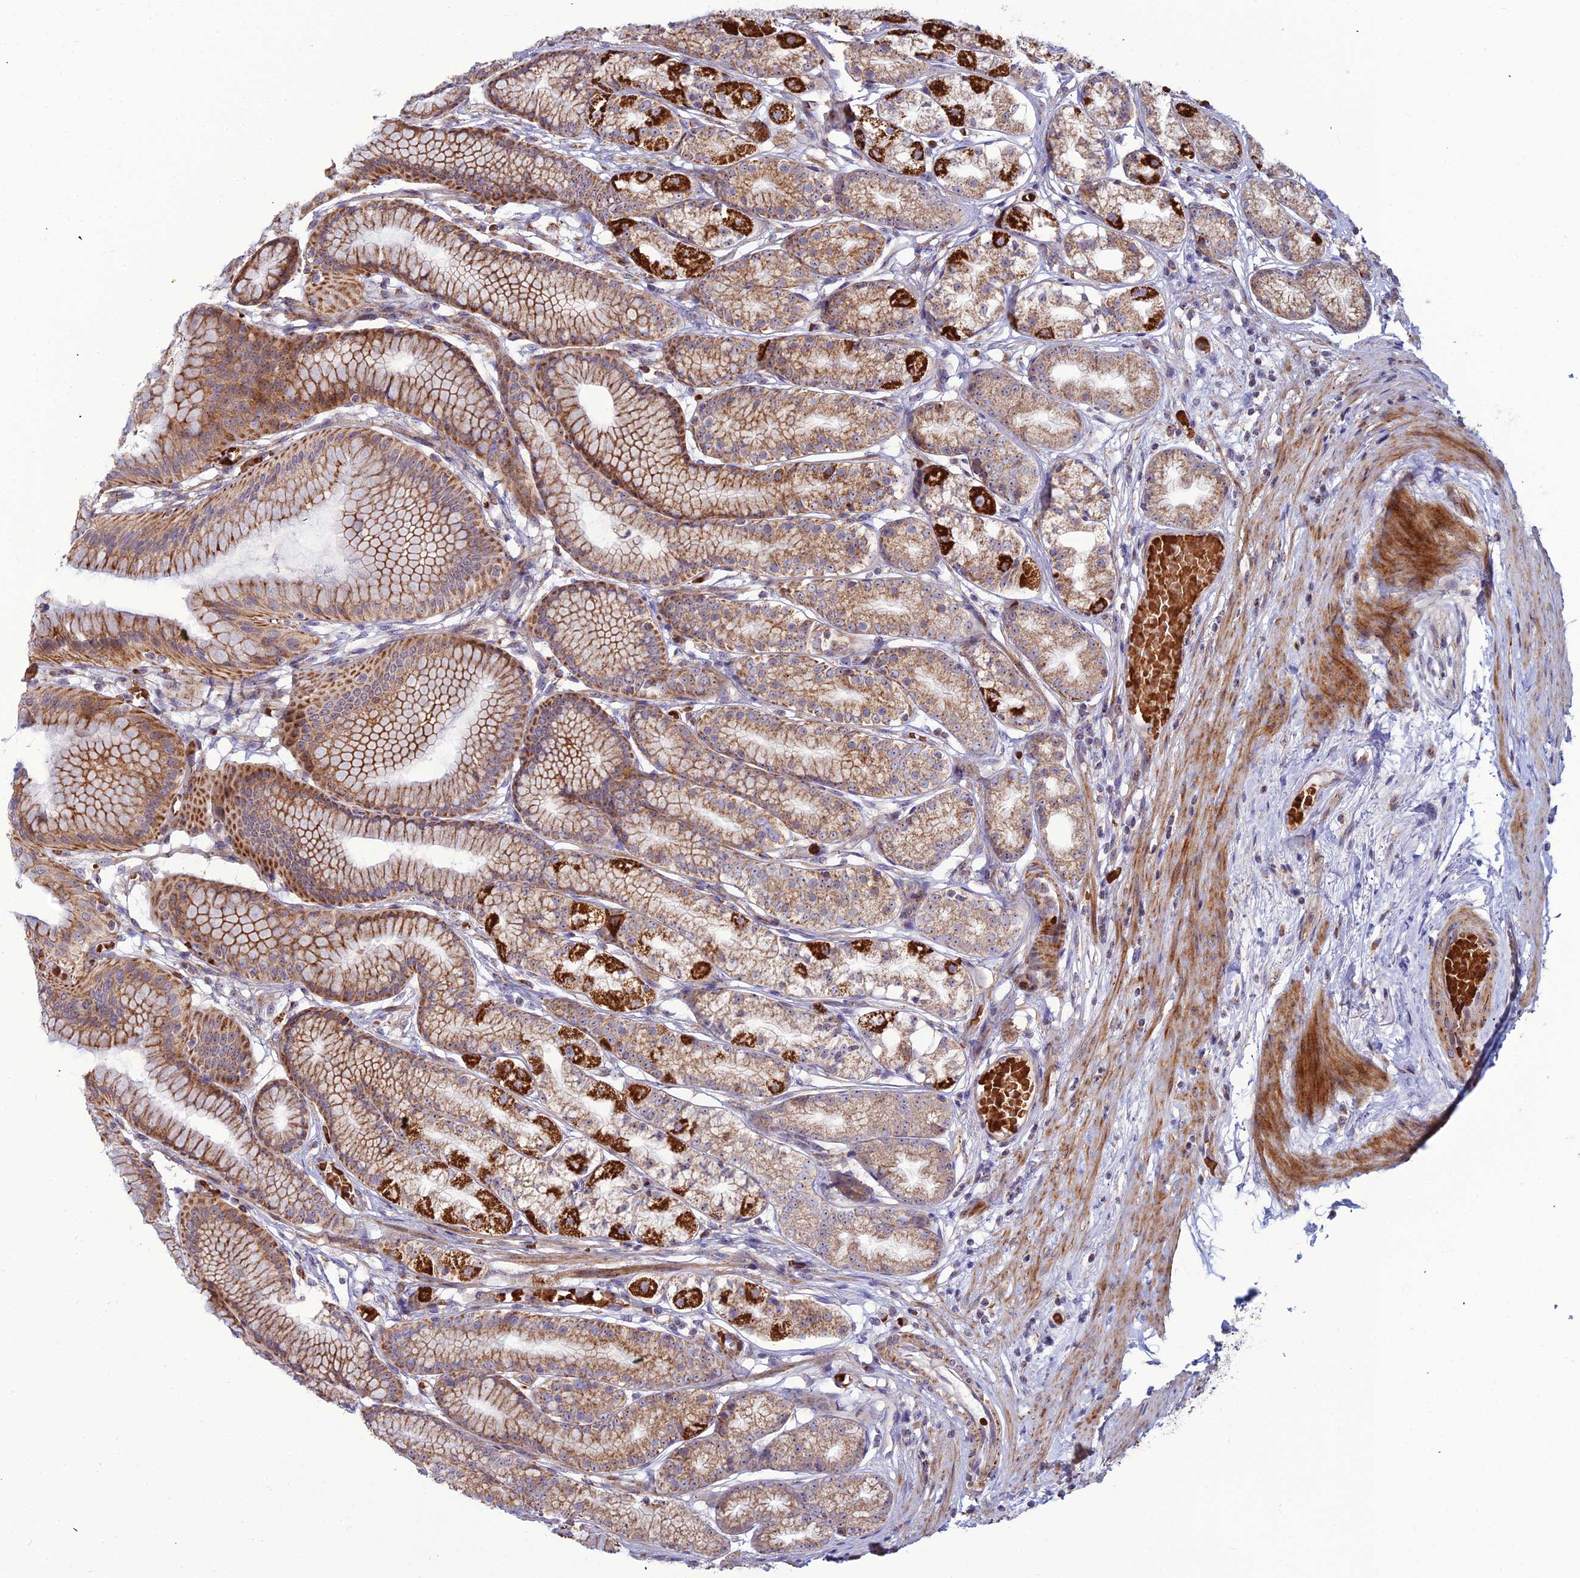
{"staining": {"intensity": "strong", "quantity": ">75%", "location": "cytoplasmic/membranous"}, "tissue": "stomach", "cell_type": "Glandular cells", "image_type": "normal", "snomed": [{"axis": "morphology", "description": "Normal tissue, NOS"}, {"axis": "morphology", "description": "Adenocarcinoma, NOS"}, {"axis": "morphology", "description": "Adenocarcinoma, High grade"}, {"axis": "topography", "description": "Stomach, upper"}, {"axis": "topography", "description": "Stomach"}], "caption": "A high-resolution histopathology image shows immunohistochemistry (IHC) staining of benign stomach, which reveals strong cytoplasmic/membranous positivity in about >75% of glandular cells.", "gene": "SLC35F4", "patient": {"sex": "female", "age": 65}}